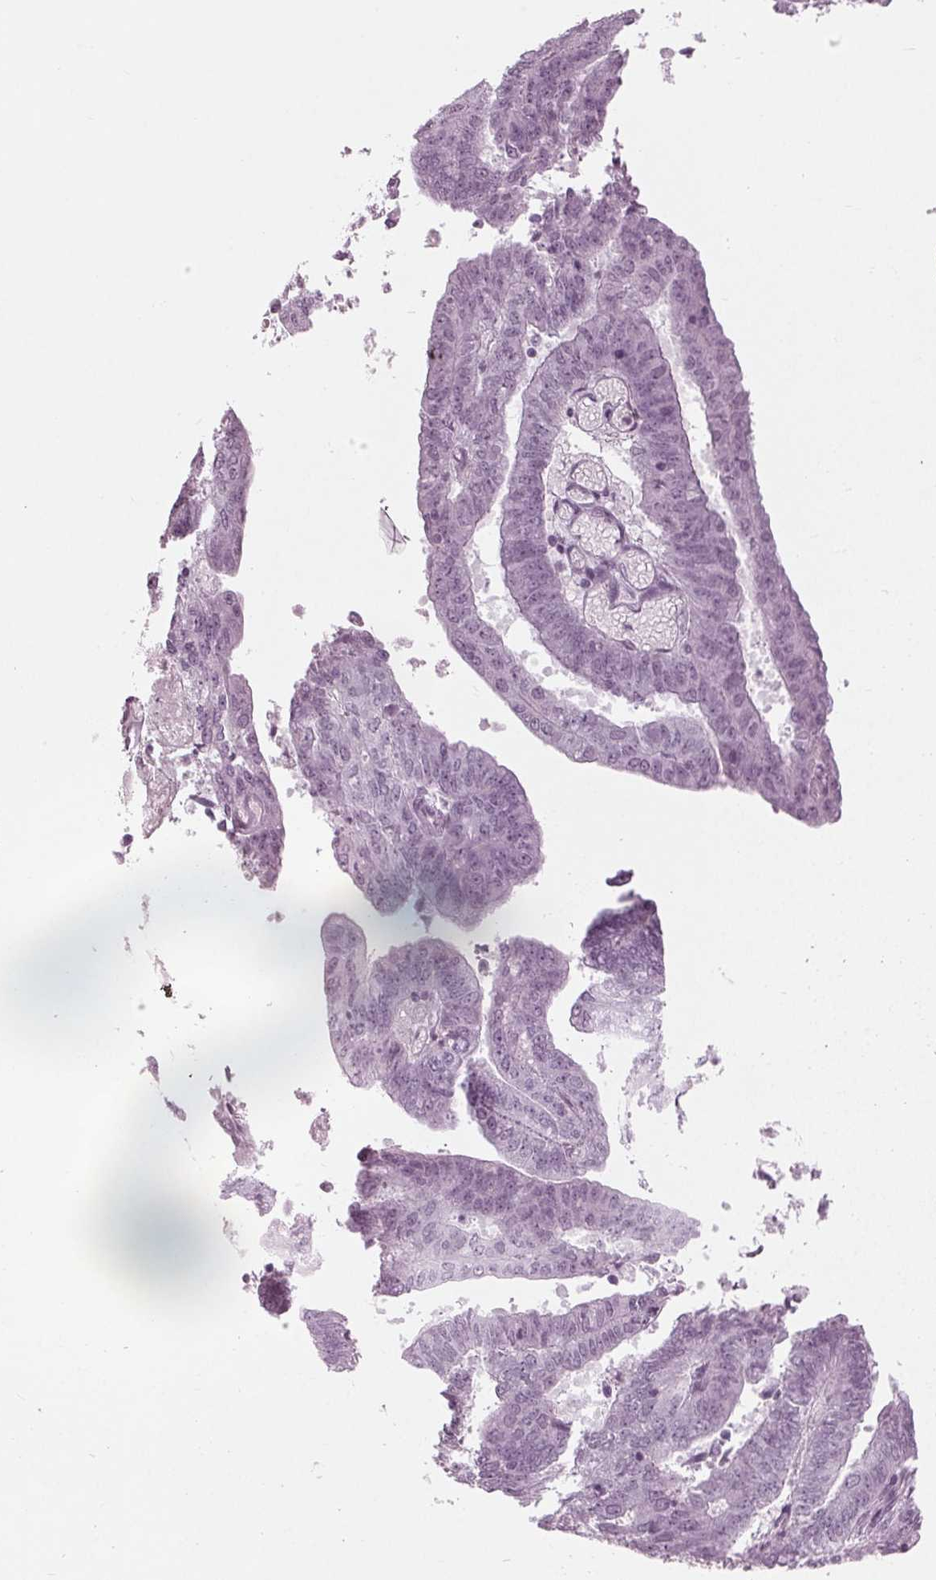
{"staining": {"intensity": "negative", "quantity": "none", "location": "none"}, "tissue": "endometrial cancer", "cell_type": "Tumor cells", "image_type": "cancer", "snomed": [{"axis": "morphology", "description": "Adenocarcinoma, NOS"}, {"axis": "topography", "description": "Endometrium"}], "caption": "A histopathology image of endometrial cancer stained for a protein reveals no brown staining in tumor cells.", "gene": "KRT28", "patient": {"sex": "female", "age": 82}}